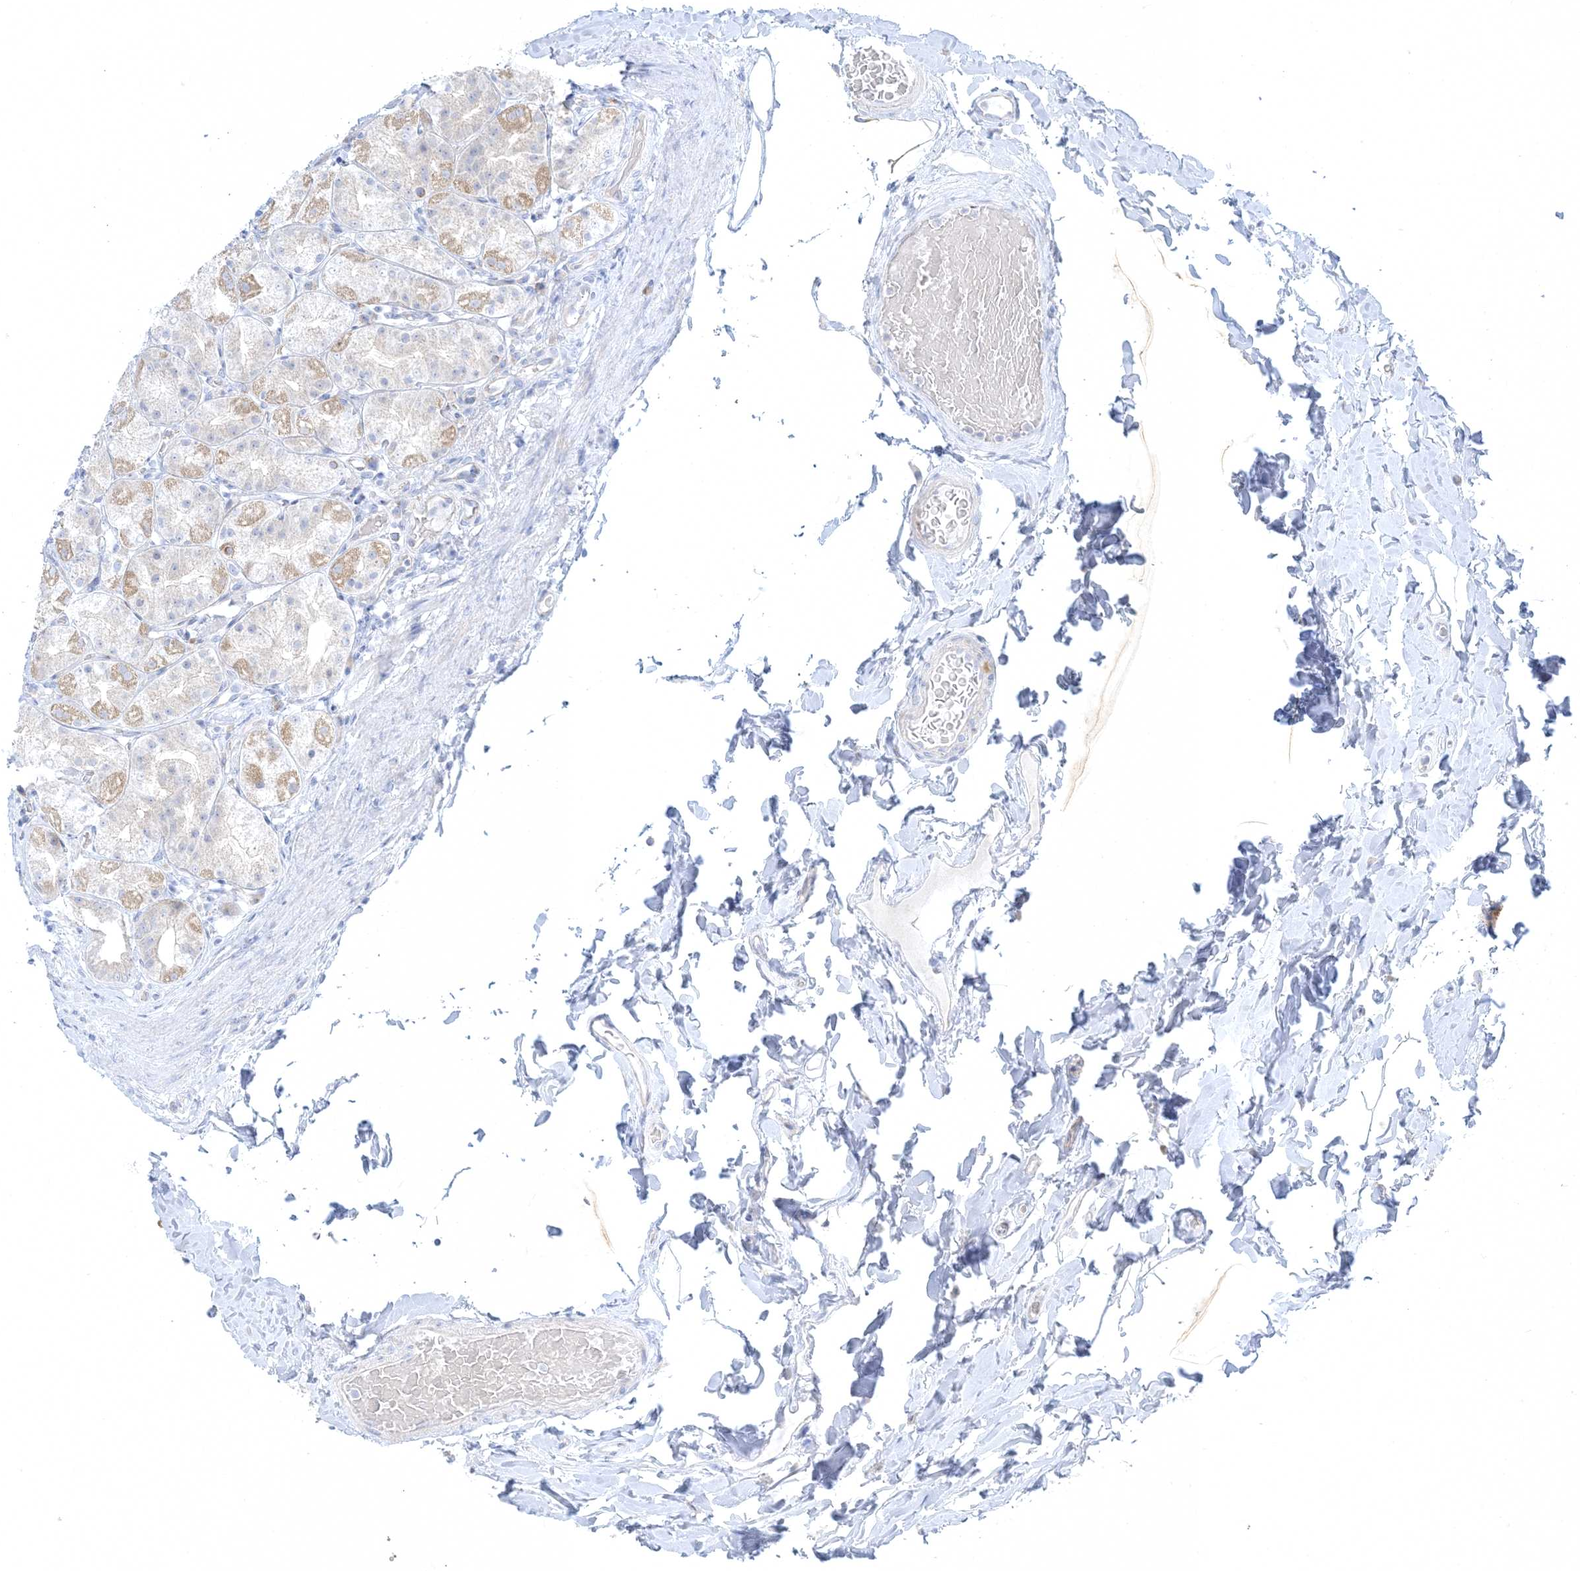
{"staining": {"intensity": "moderate", "quantity": "<25%", "location": "cytoplasmic/membranous"}, "tissue": "stomach", "cell_type": "Glandular cells", "image_type": "normal", "snomed": [{"axis": "morphology", "description": "Normal tissue, NOS"}, {"axis": "topography", "description": "Stomach, upper"}], "caption": "This photomicrograph exhibits unremarkable stomach stained with IHC to label a protein in brown. The cytoplasmic/membranous of glandular cells show moderate positivity for the protein. Nuclei are counter-stained blue.", "gene": "XIRP2", "patient": {"sex": "male", "age": 68}}